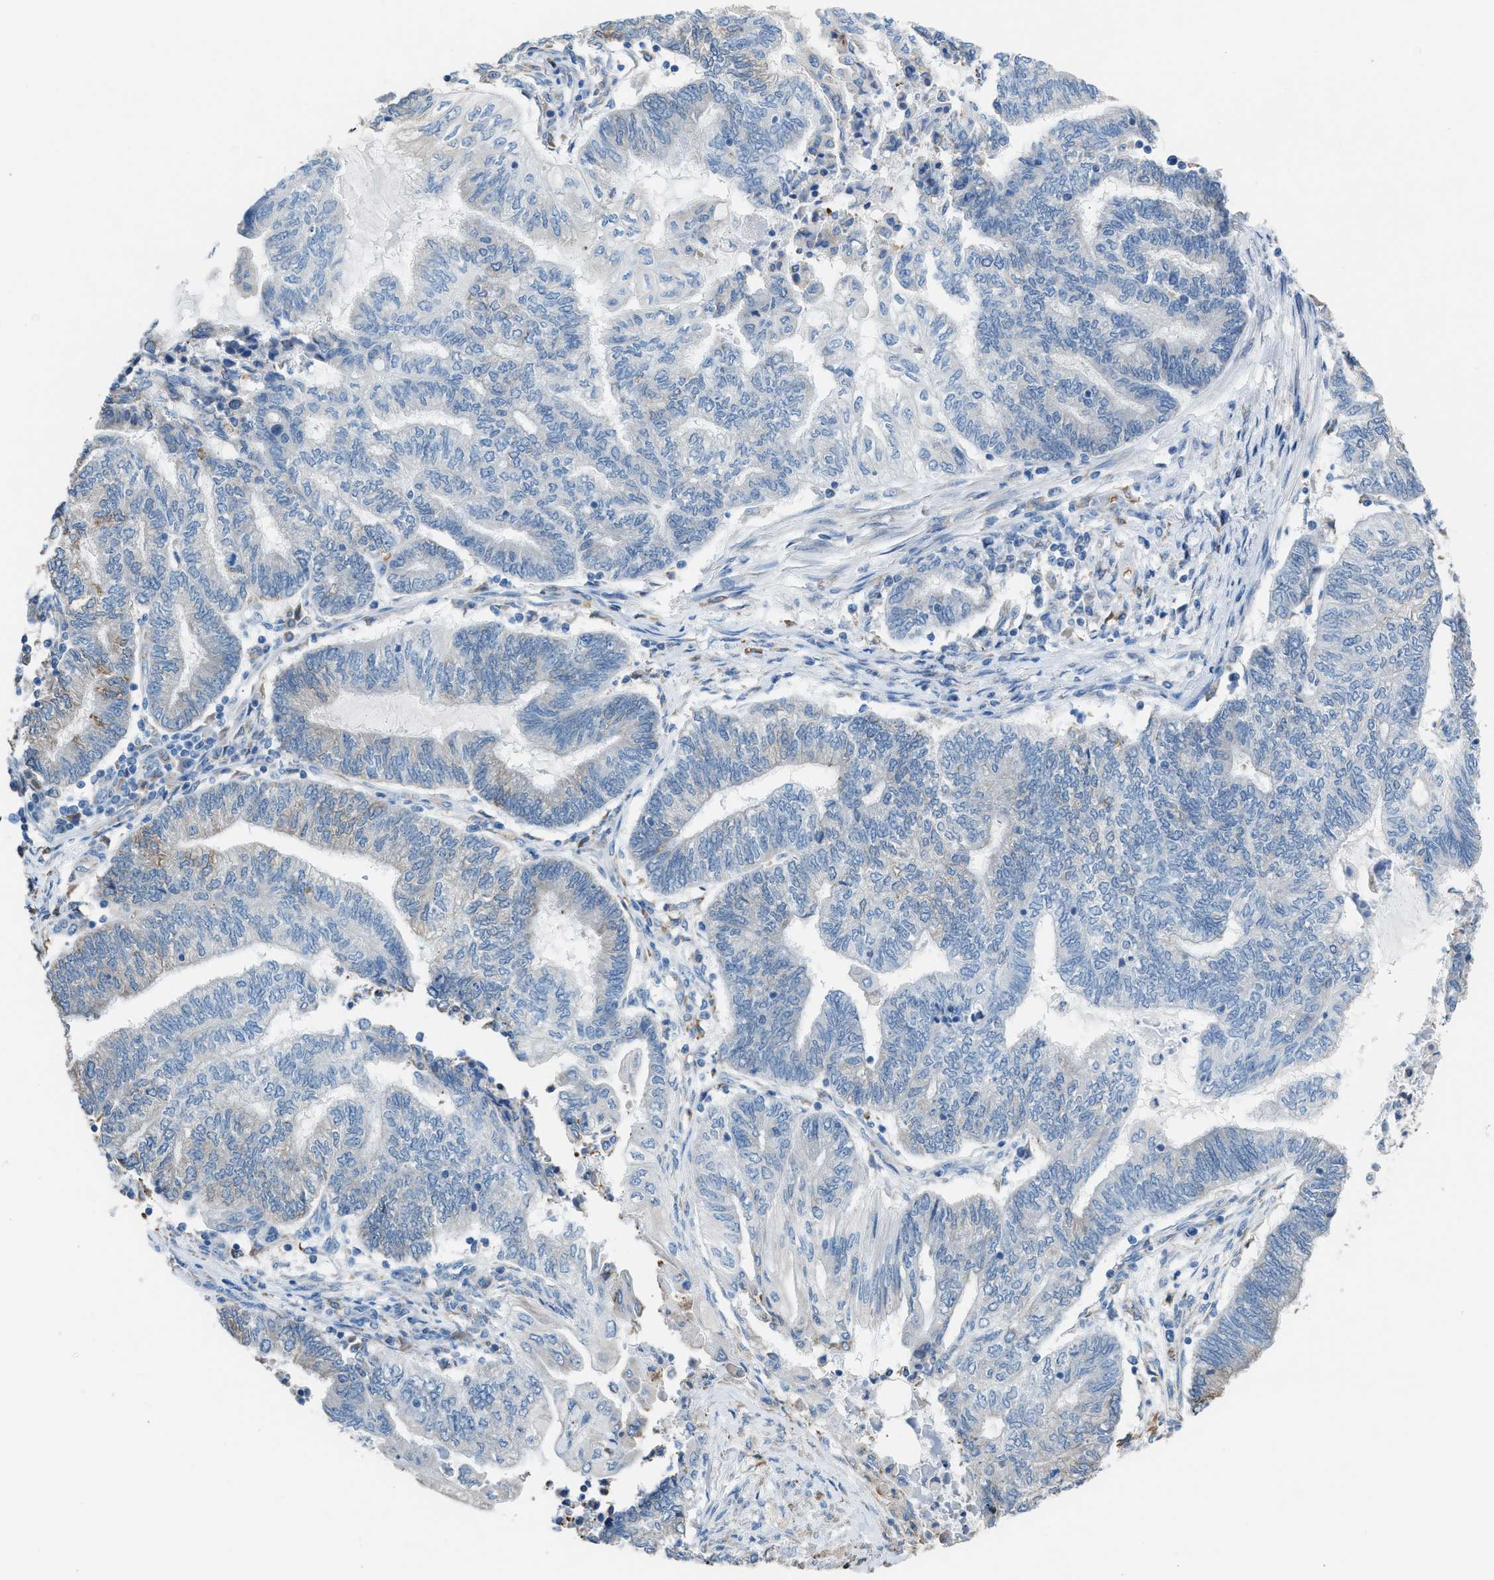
{"staining": {"intensity": "negative", "quantity": "none", "location": "none"}, "tissue": "endometrial cancer", "cell_type": "Tumor cells", "image_type": "cancer", "snomed": [{"axis": "morphology", "description": "Adenocarcinoma, NOS"}, {"axis": "topography", "description": "Uterus"}, {"axis": "topography", "description": "Endometrium"}], "caption": "This is an IHC photomicrograph of human endometrial cancer. There is no staining in tumor cells.", "gene": "CA3", "patient": {"sex": "female", "age": 70}}